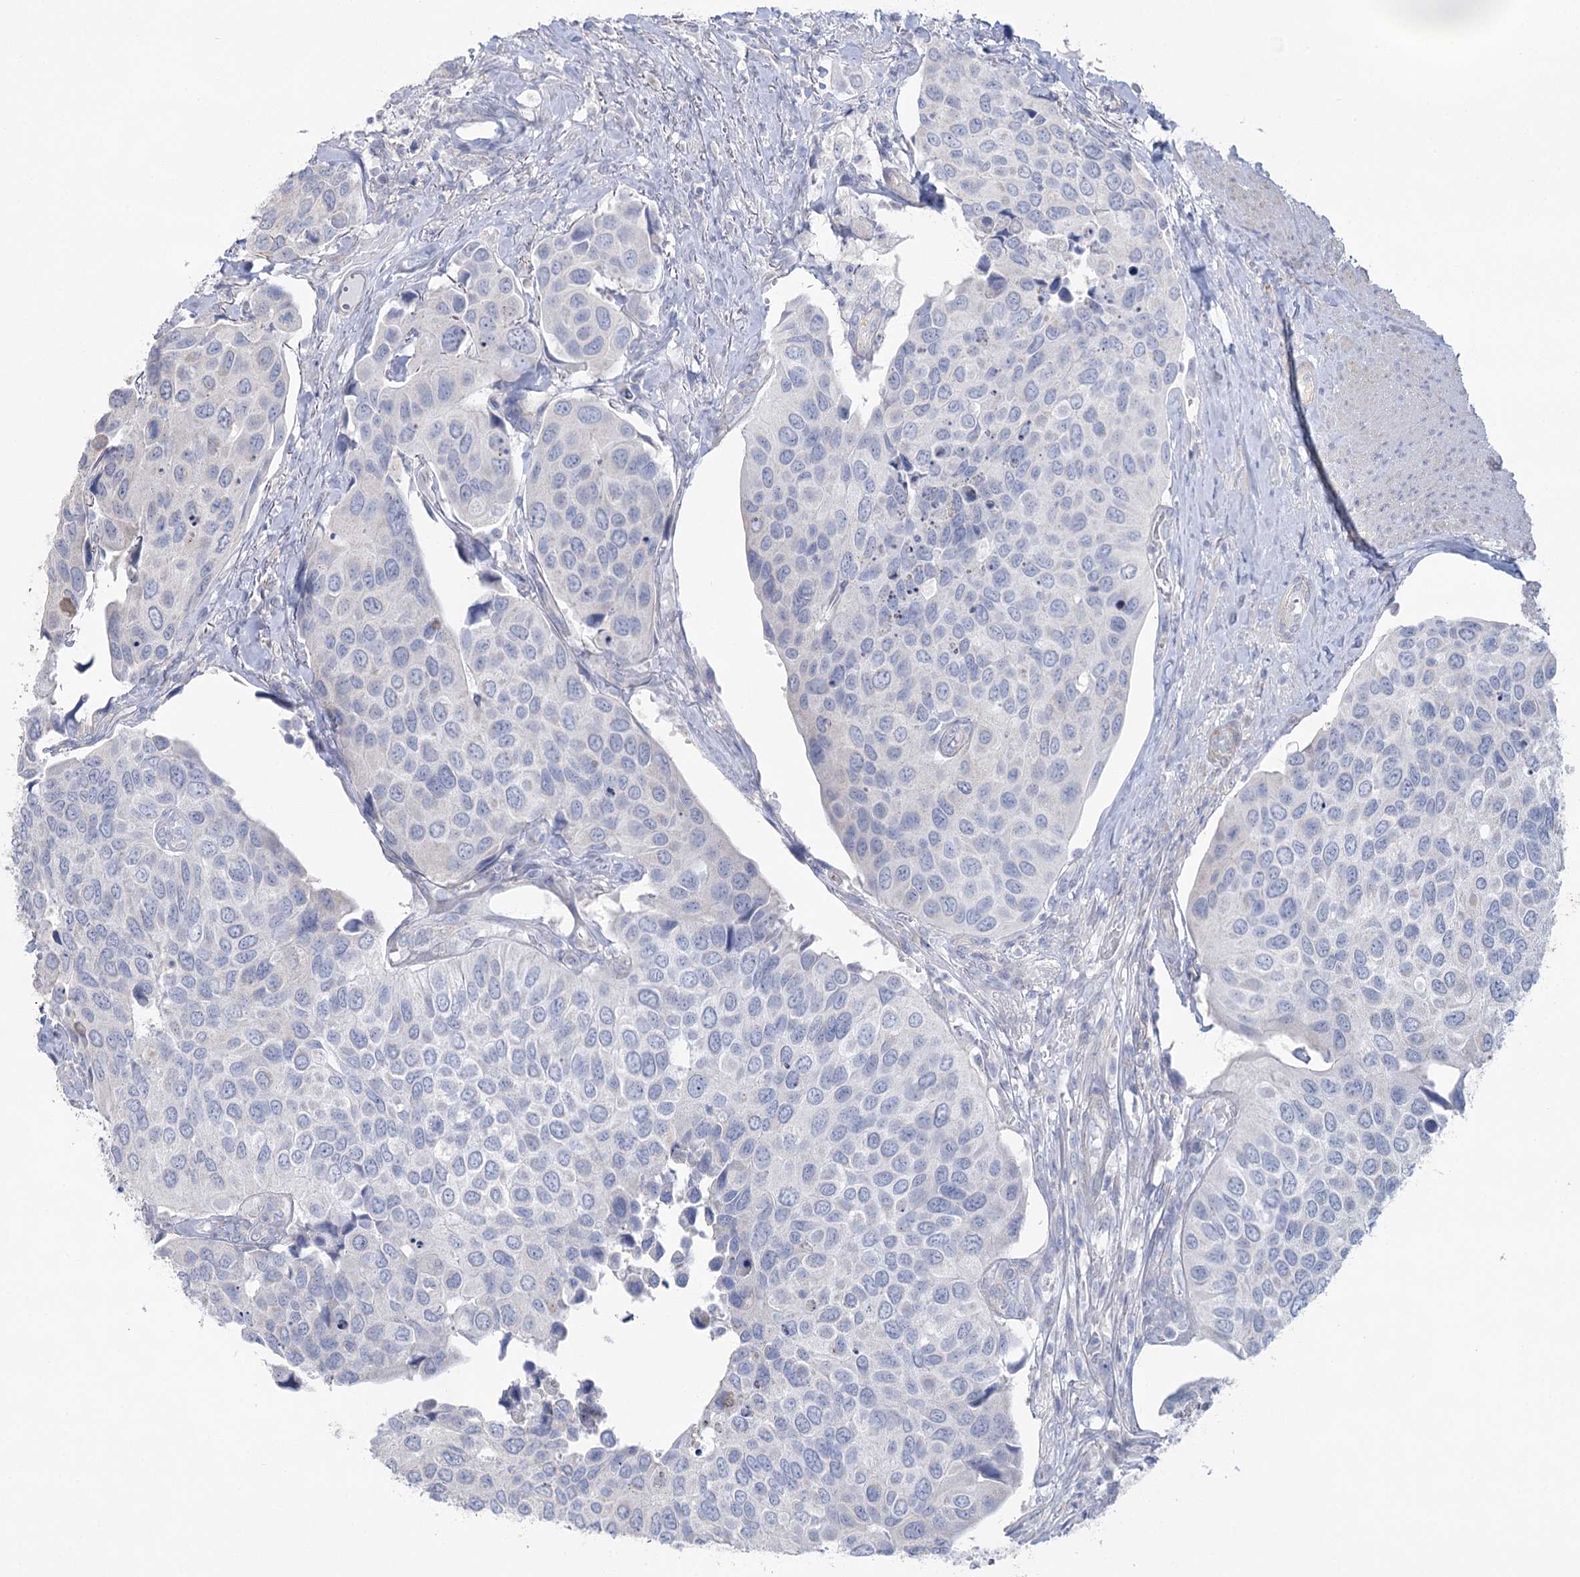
{"staining": {"intensity": "negative", "quantity": "none", "location": "none"}, "tissue": "urothelial cancer", "cell_type": "Tumor cells", "image_type": "cancer", "snomed": [{"axis": "morphology", "description": "Urothelial carcinoma, High grade"}, {"axis": "topography", "description": "Urinary bladder"}], "caption": "Protein analysis of urothelial carcinoma (high-grade) demonstrates no significant expression in tumor cells. Nuclei are stained in blue.", "gene": "CCDC88A", "patient": {"sex": "male", "age": 74}}